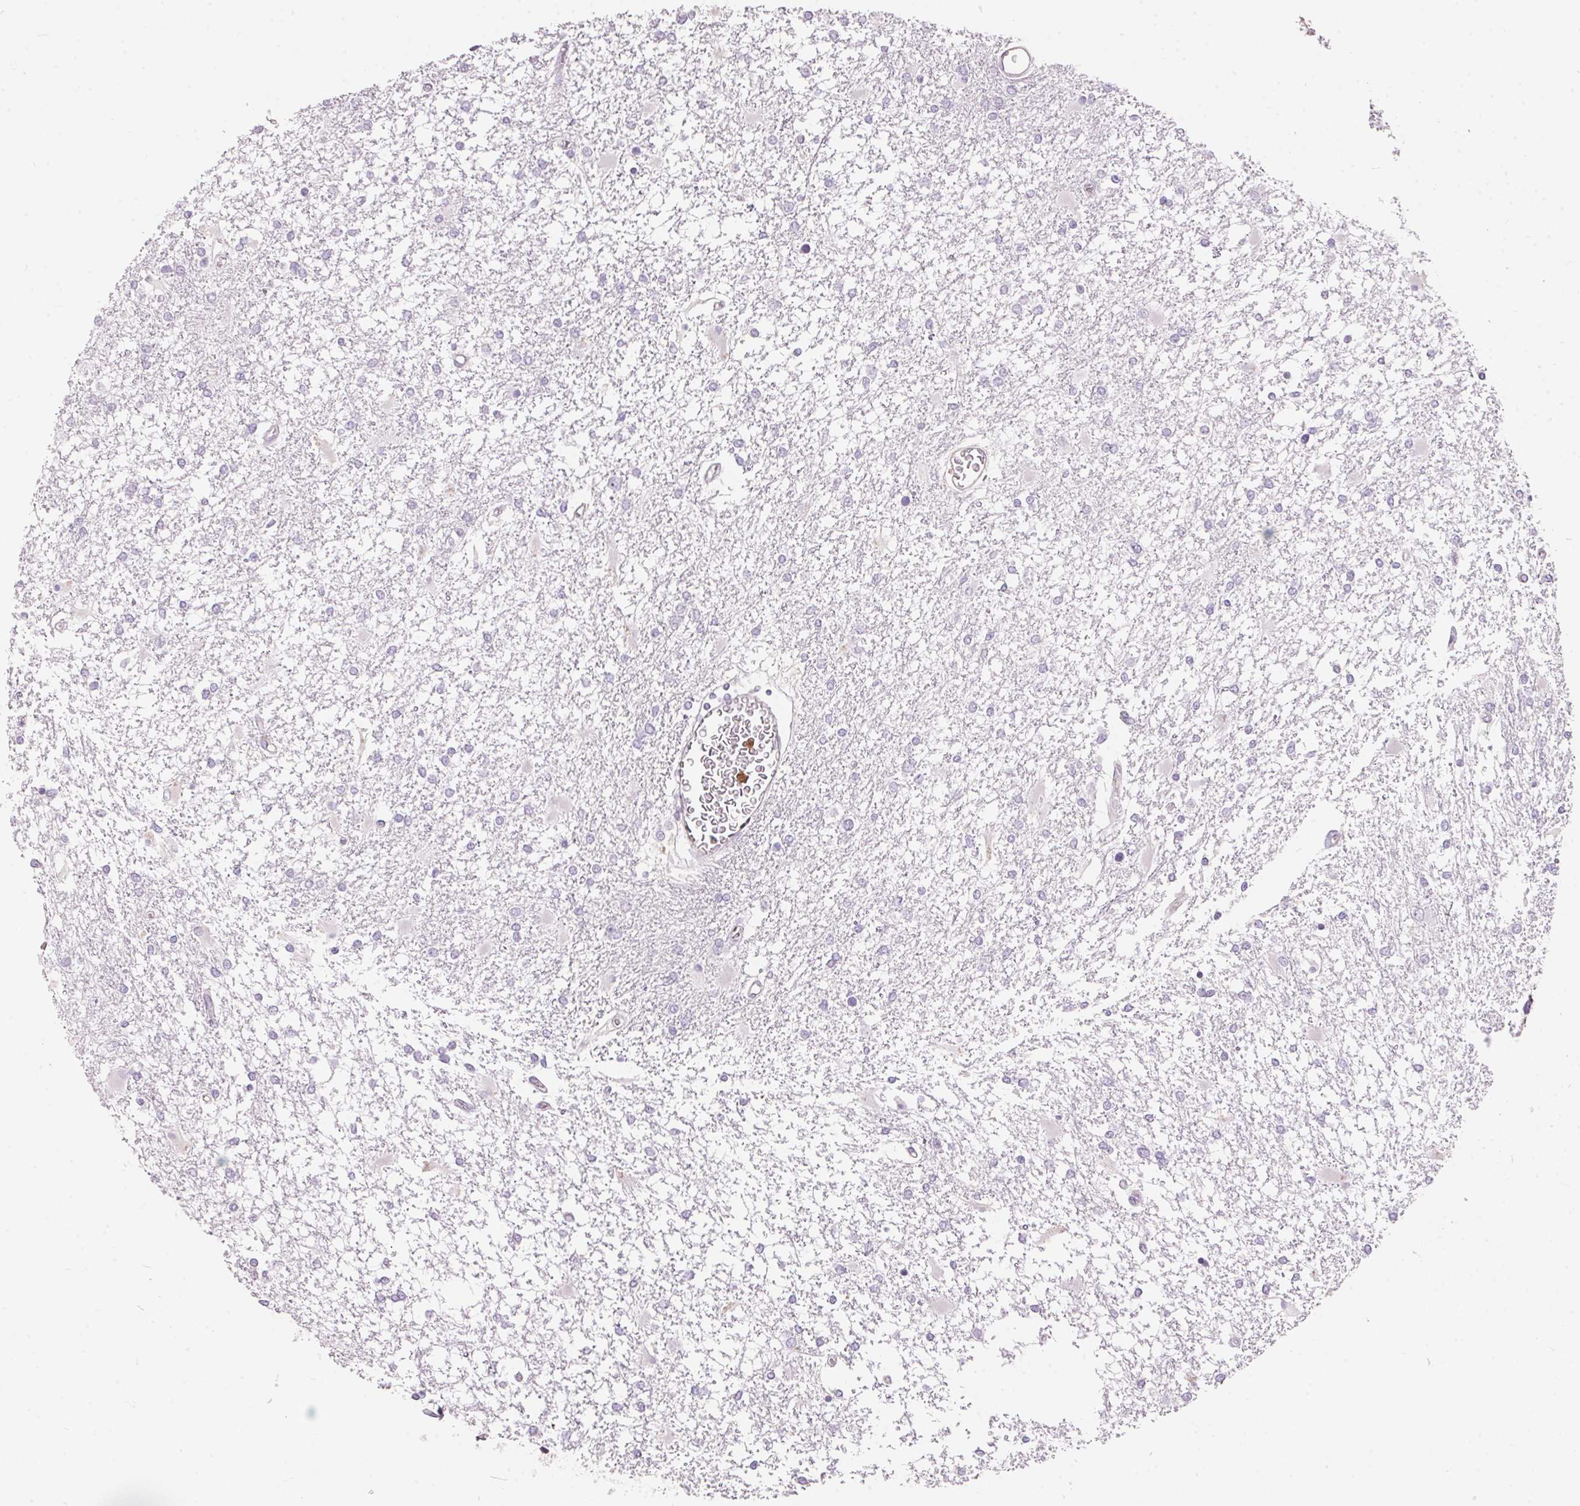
{"staining": {"intensity": "negative", "quantity": "none", "location": "none"}, "tissue": "glioma", "cell_type": "Tumor cells", "image_type": "cancer", "snomed": [{"axis": "morphology", "description": "Glioma, malignant, High grade"}, {"axis": "topography", "description": "Cerebral cortex"}], "caption": "Immunohistochemistry (IHC) histopathology image of human glioma stained for a protein (brown), which displays no expression in tumor cells.", "gene": "SERPINB1", "patient": {"sex": "male", "age": 79}}